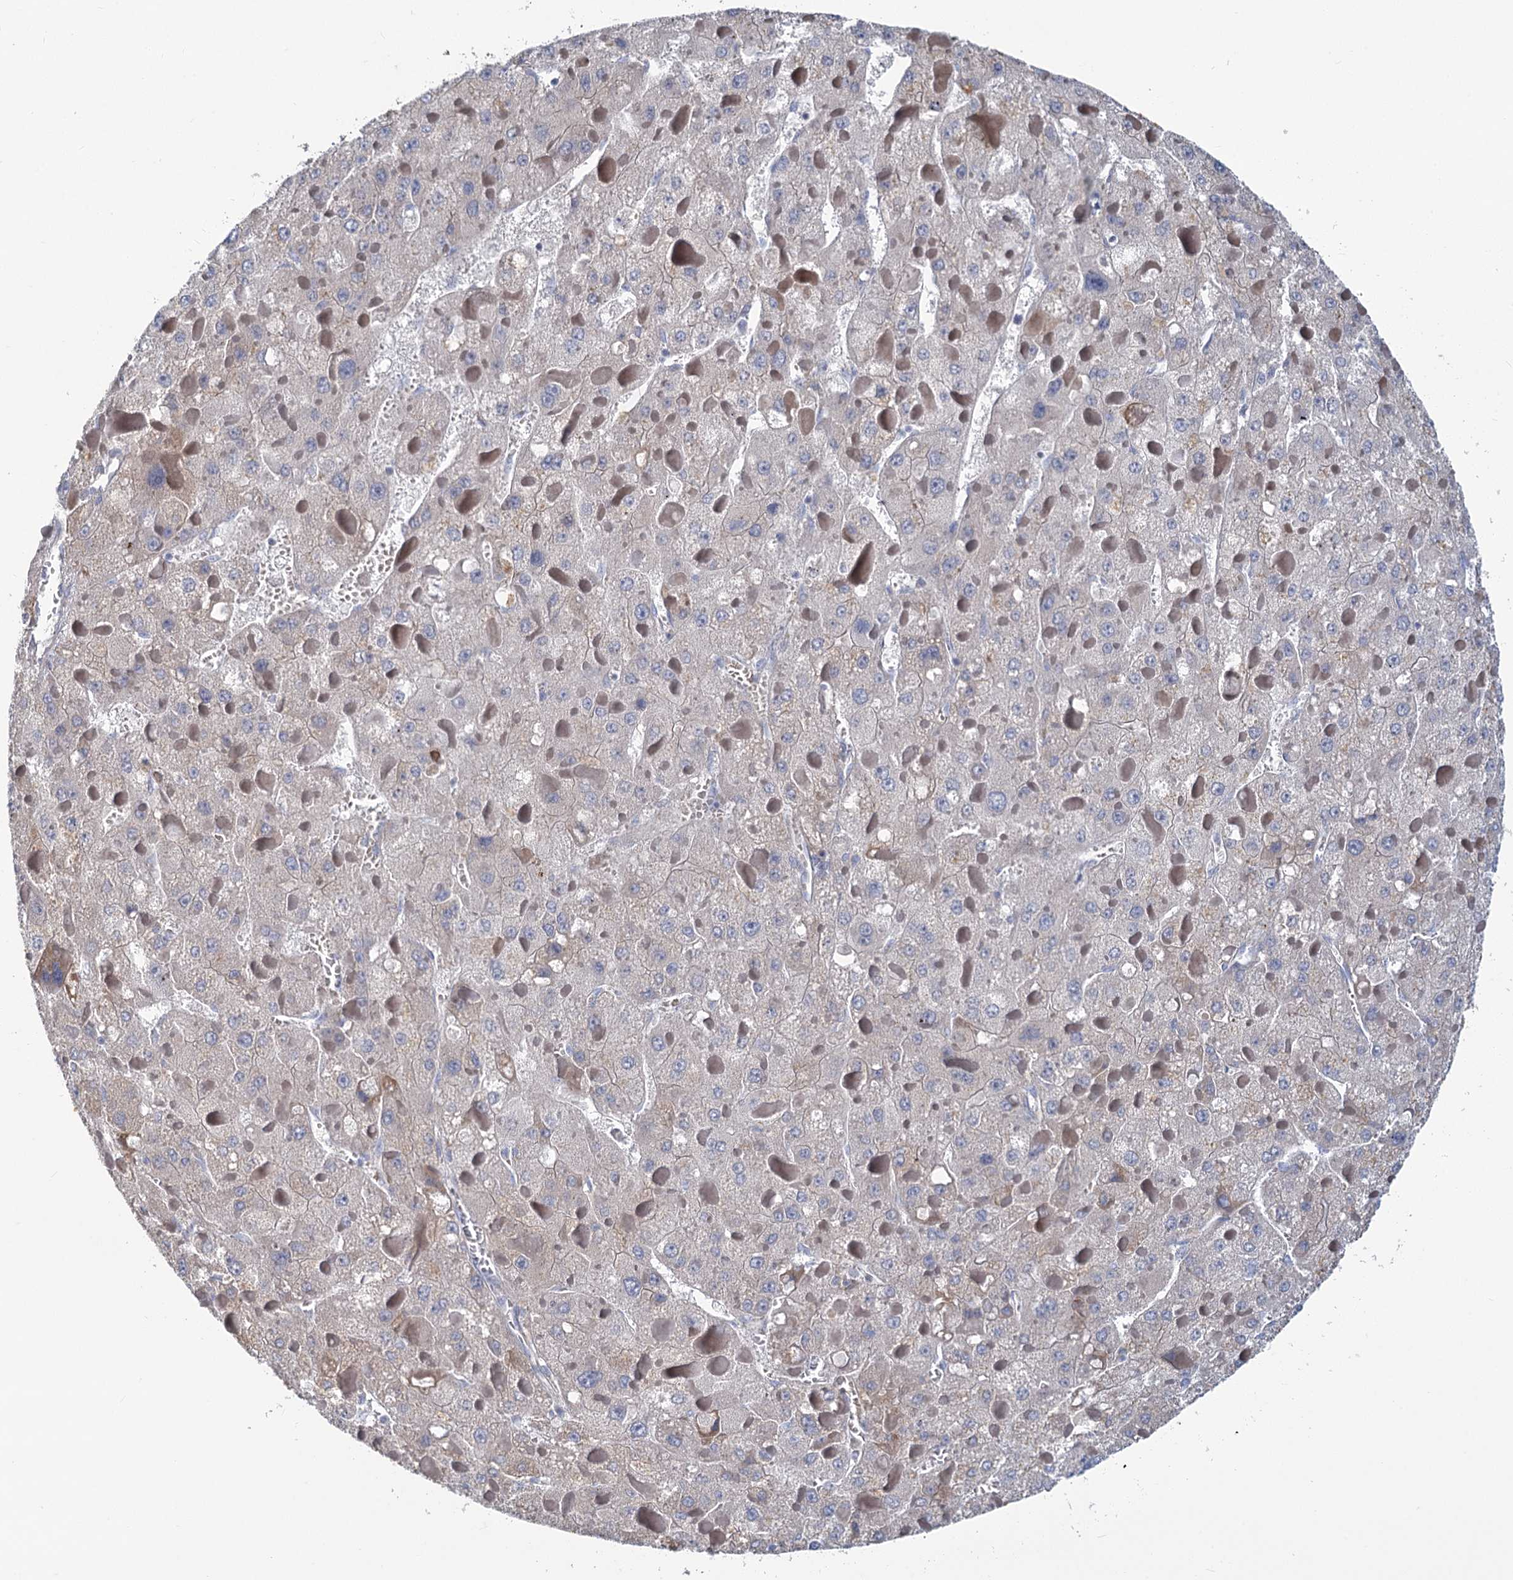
{"staining": {"intensity": "negative", "quantity": "none", "location": "none"}, "tissue": "liver cancer", "cell_type": "Tumor cells", "image_type": "cancer", "snomed": [{"axis": "morphology", "description": "Carcinoma, Hepatocellular, NOS"}, {"axis": "topography", "description": "Liver"}], "caption": "Immunohistochemistry of liver hepatocellular carcinoma shows no positivity in tumor cells.", "gene": "PRSS35", "patient": {"sex": "female", "age": 73}}